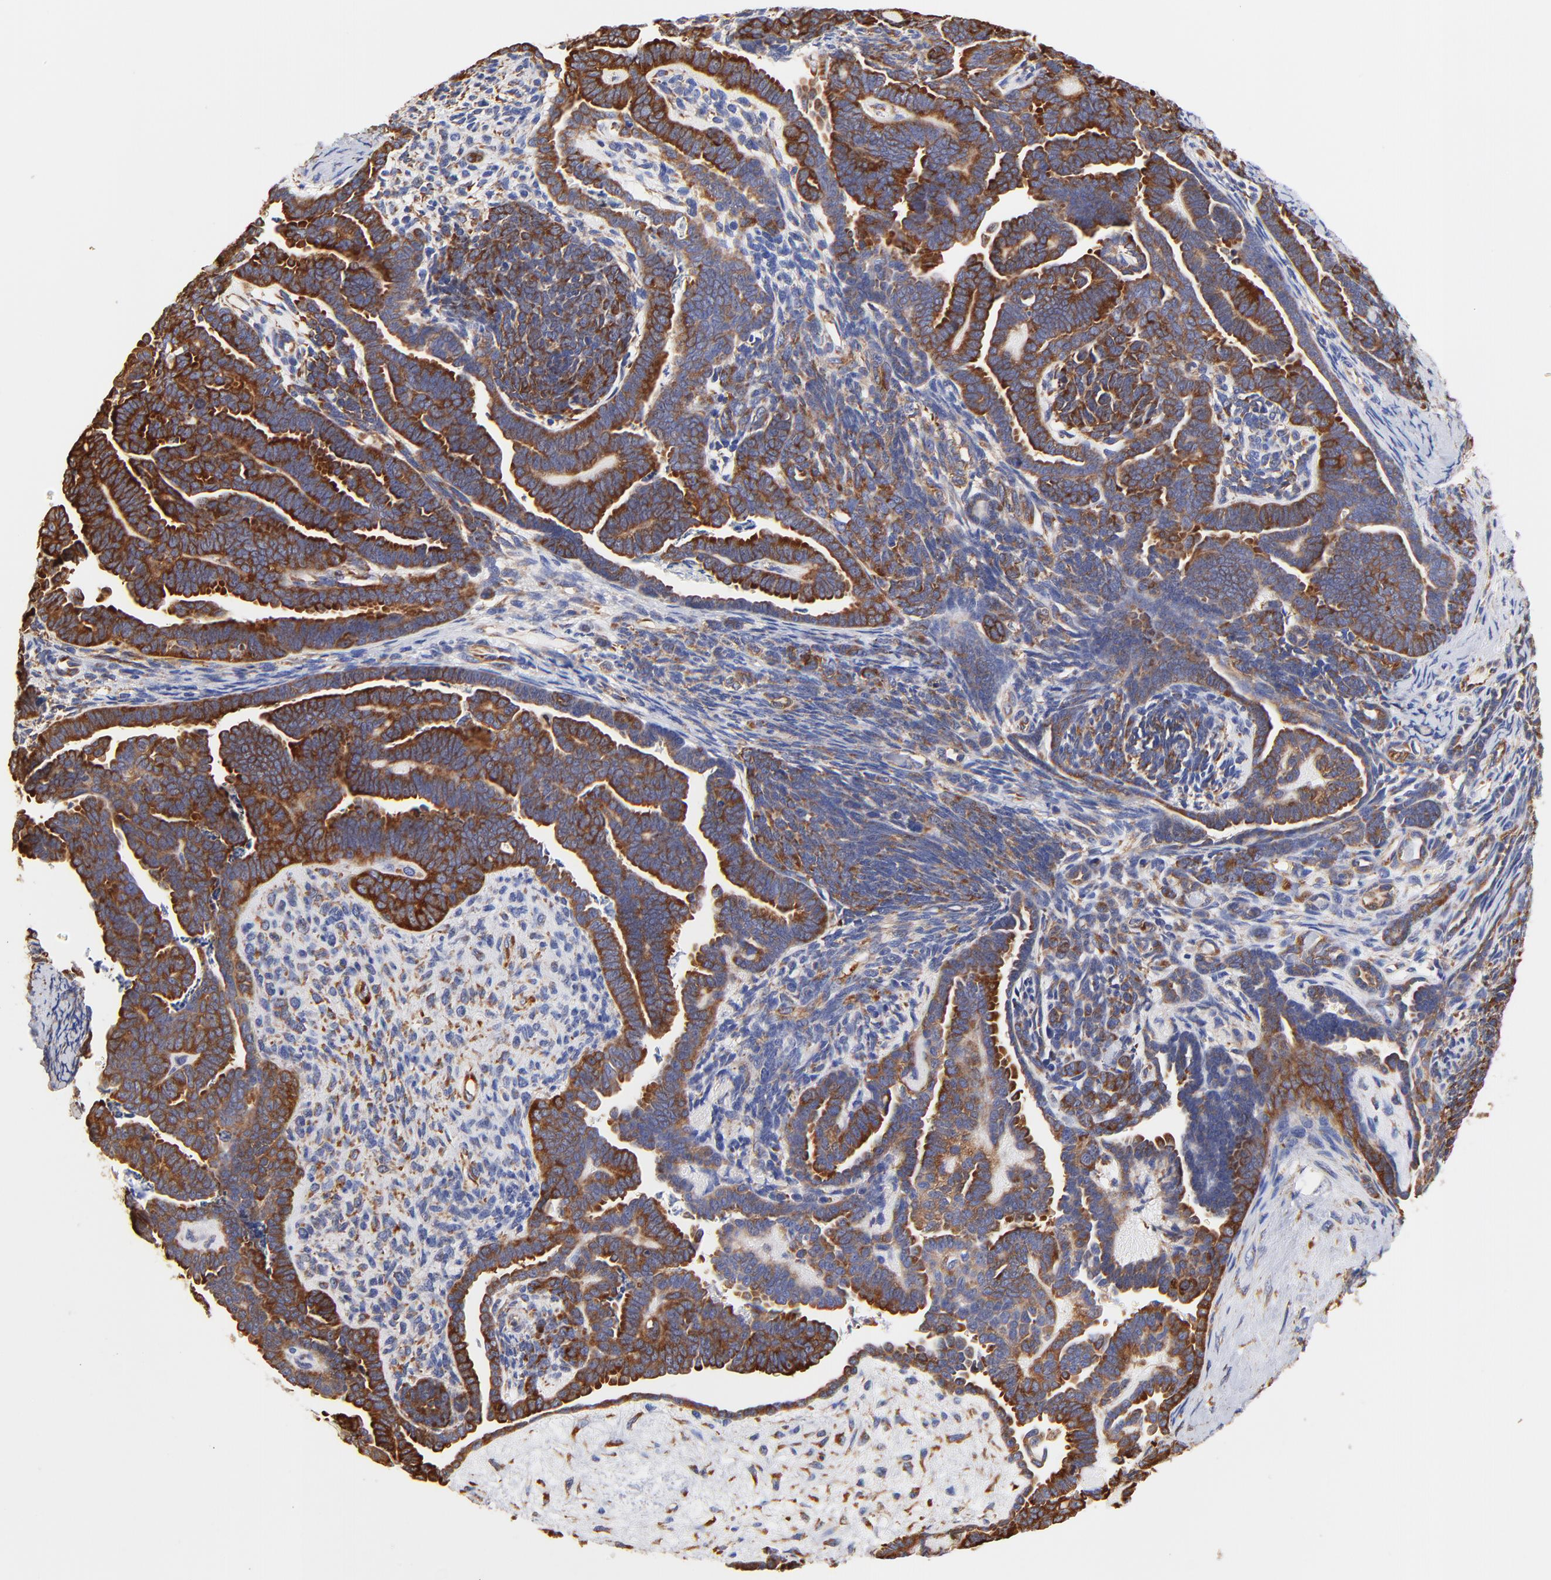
{"staining": {"intensity": "strong", "quantity": ">75%", "location": "cytoplasmic/membranous"}, "tissue": "endometrial cancer", "cell_type": "Tumor cells", "image_type": "cancer", "snomed": [{"axis": "morphology", "description": "Neoplasm, malignant, NOS"}, {"axis": "topography", "description": "Endometrium"}], "caption": "DAB (3,3'-diaminobenzidine) immunohistochemical staining of human endometrial cancer reveals strong cytoplasmic/membranous protein expression in about >75% of tumor cells. The staining was performed using DAB, with brown indicating positive protein expression. Nuclei are stained blue with hematoxylin.", "gene": "RPL27", "patient": {"sex": "female", "age": 74}}